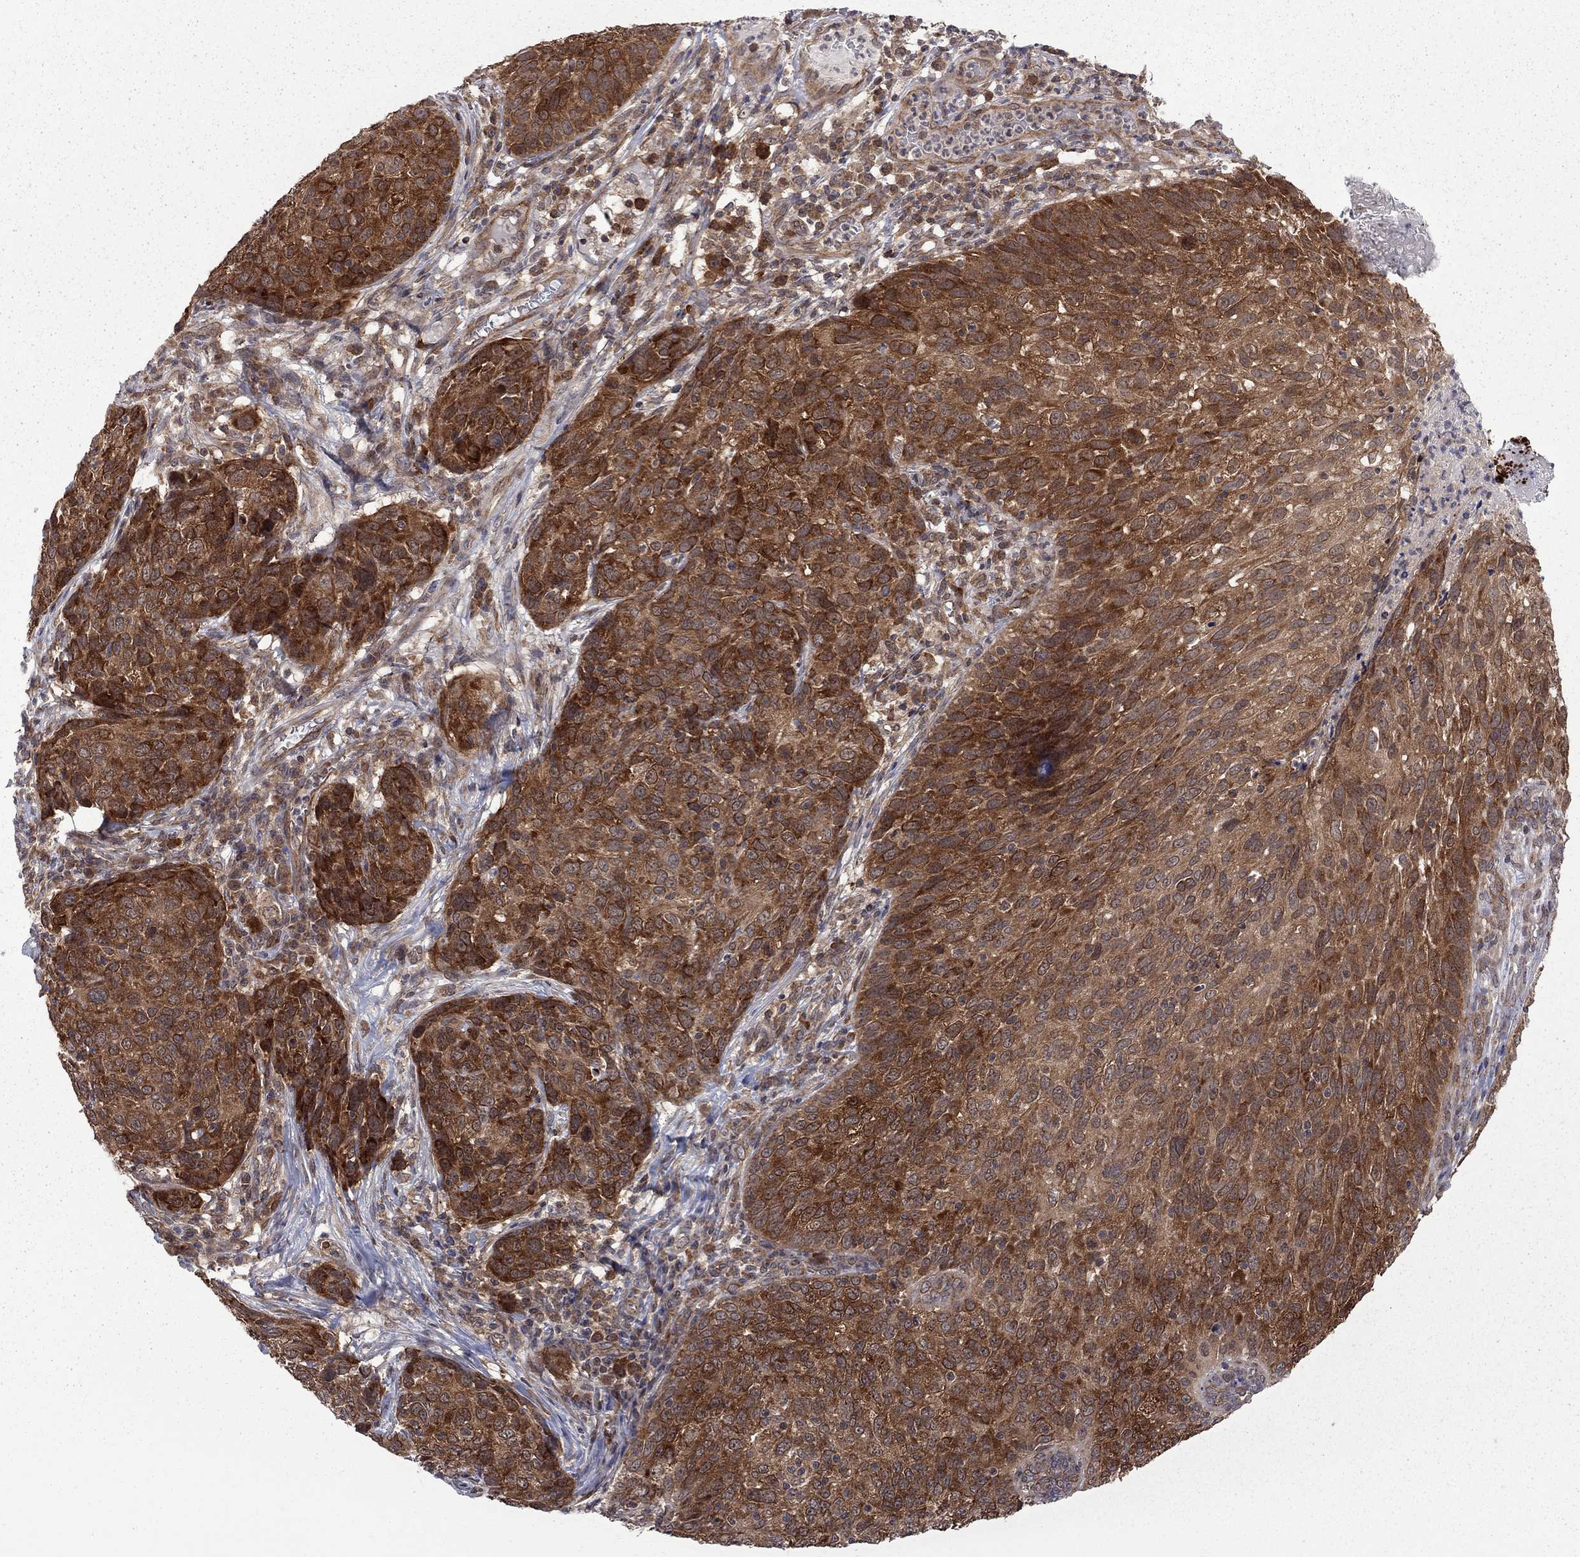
{"staining": {"intensity": "strong", "quantity": ">75%", "location": "cytoplasmic/membranous"}, "tissue": "skin cancer", "cell_type": "Tumor cells", "image_type": "cancer", "snomed": [{"axis": "morphology", "description": "Squamous cell carcinoma, NOS"}, {"axis": "topography", "description": "Skin"}], "caption": "A histopathology image of skin cancer (squamous cell carcinoma) stained for a protein exhibits strong cytoplasmic/membranous brown staining in tumor cells. The protein of interest is shown in brown color, while the nuclei are stained blue.", "gene": "NAA50", "patient": {"sex": "male", "age": 92}}